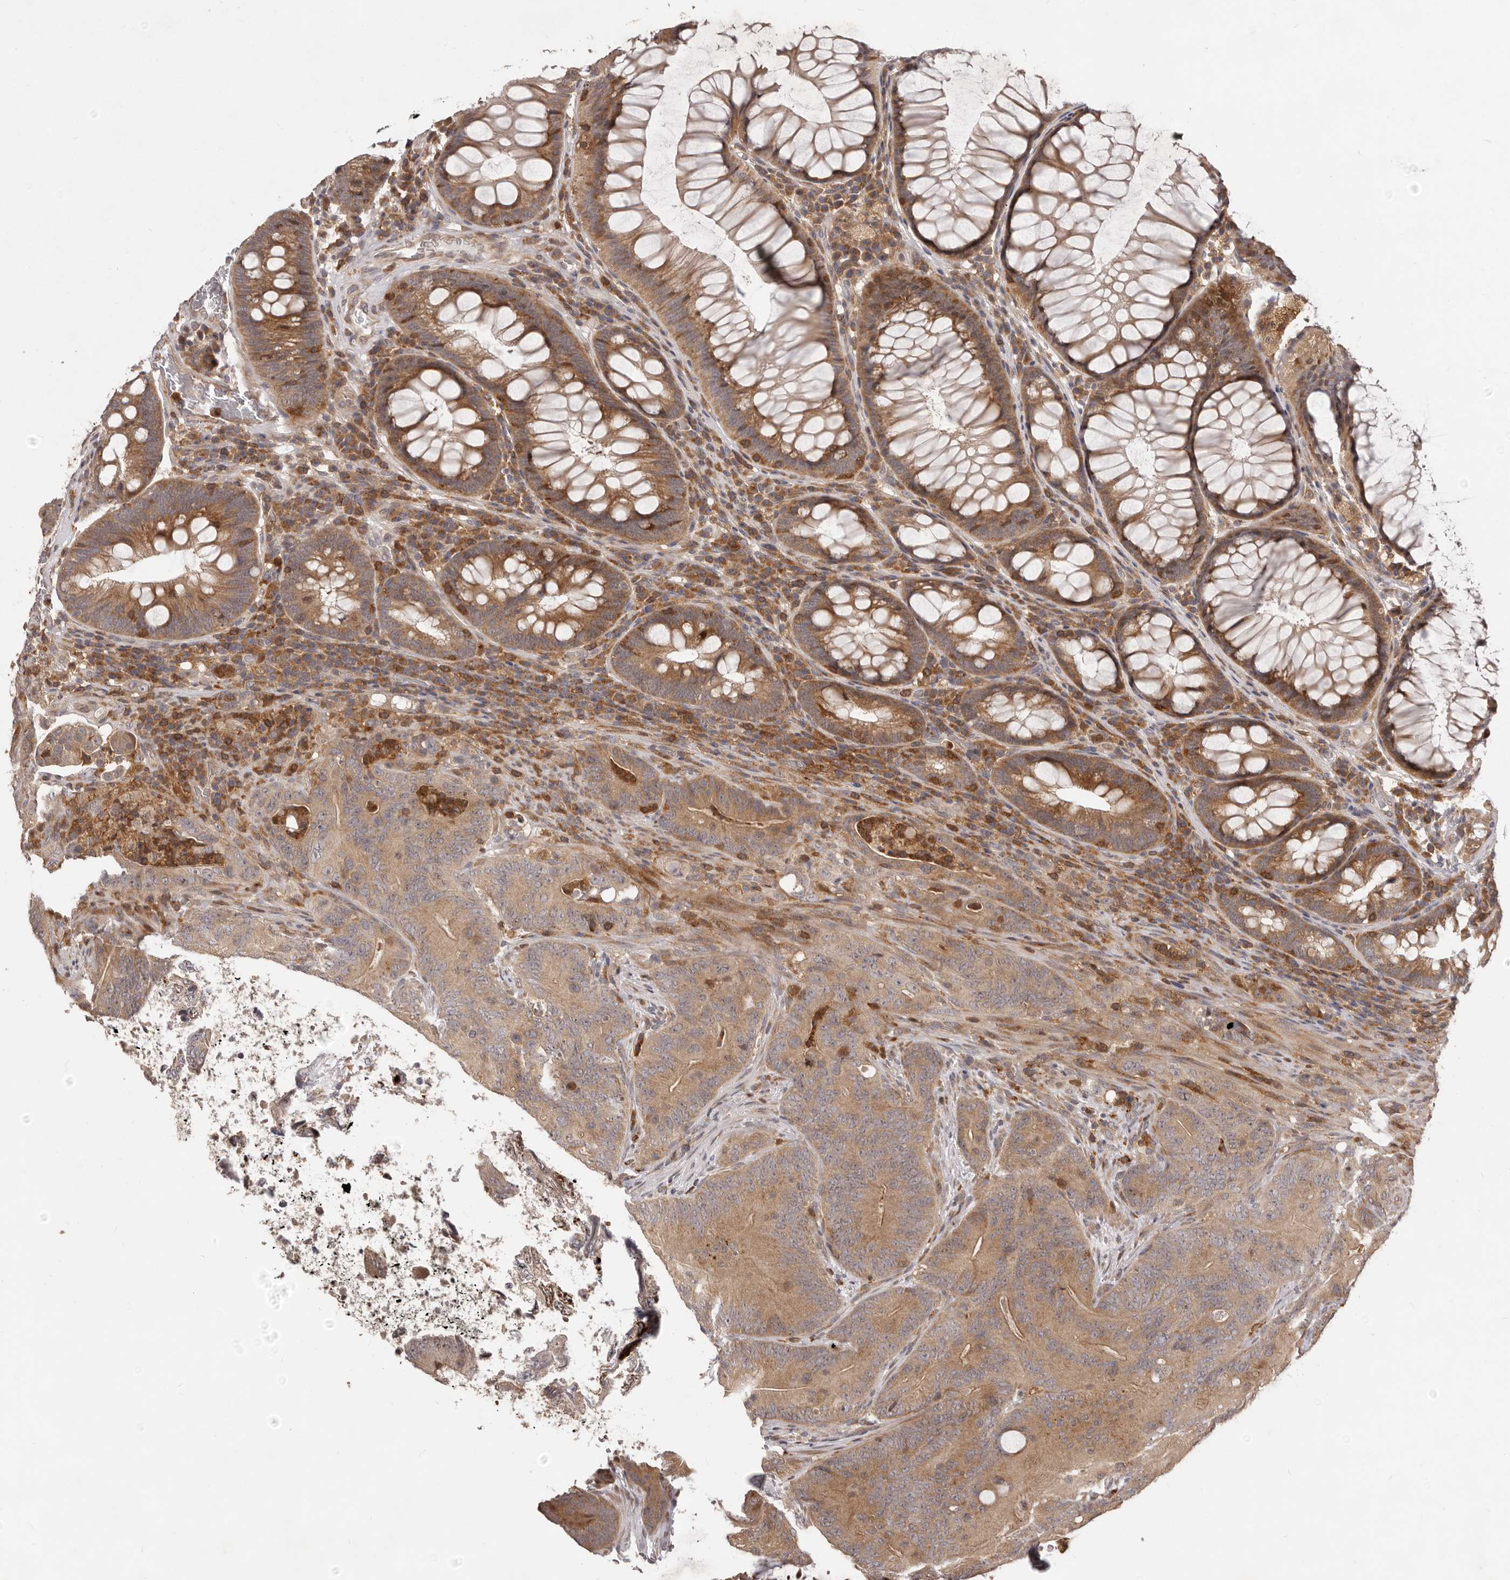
{"staining": {"intensity": "moderate", "quantity": ">75%", "location": "cytoplasmic/membranous"}, "tissue": "colorectal cancer", "cell_type": "Tumor cells", "image_type": "cancer", "snomed": [{"axis": "morphology", "description": "Normal tissue, NOS"}, {"axis": "topography", "description": "Colon"}], "caption": "Immunohistochemical staining of colorectal cancer reveals medium levels of moderate cytoplasmic/membranous protein expression in about >75% of tumor cells.", "gene": "RNF187", "patient": {"sex": "female", "age": 82}}